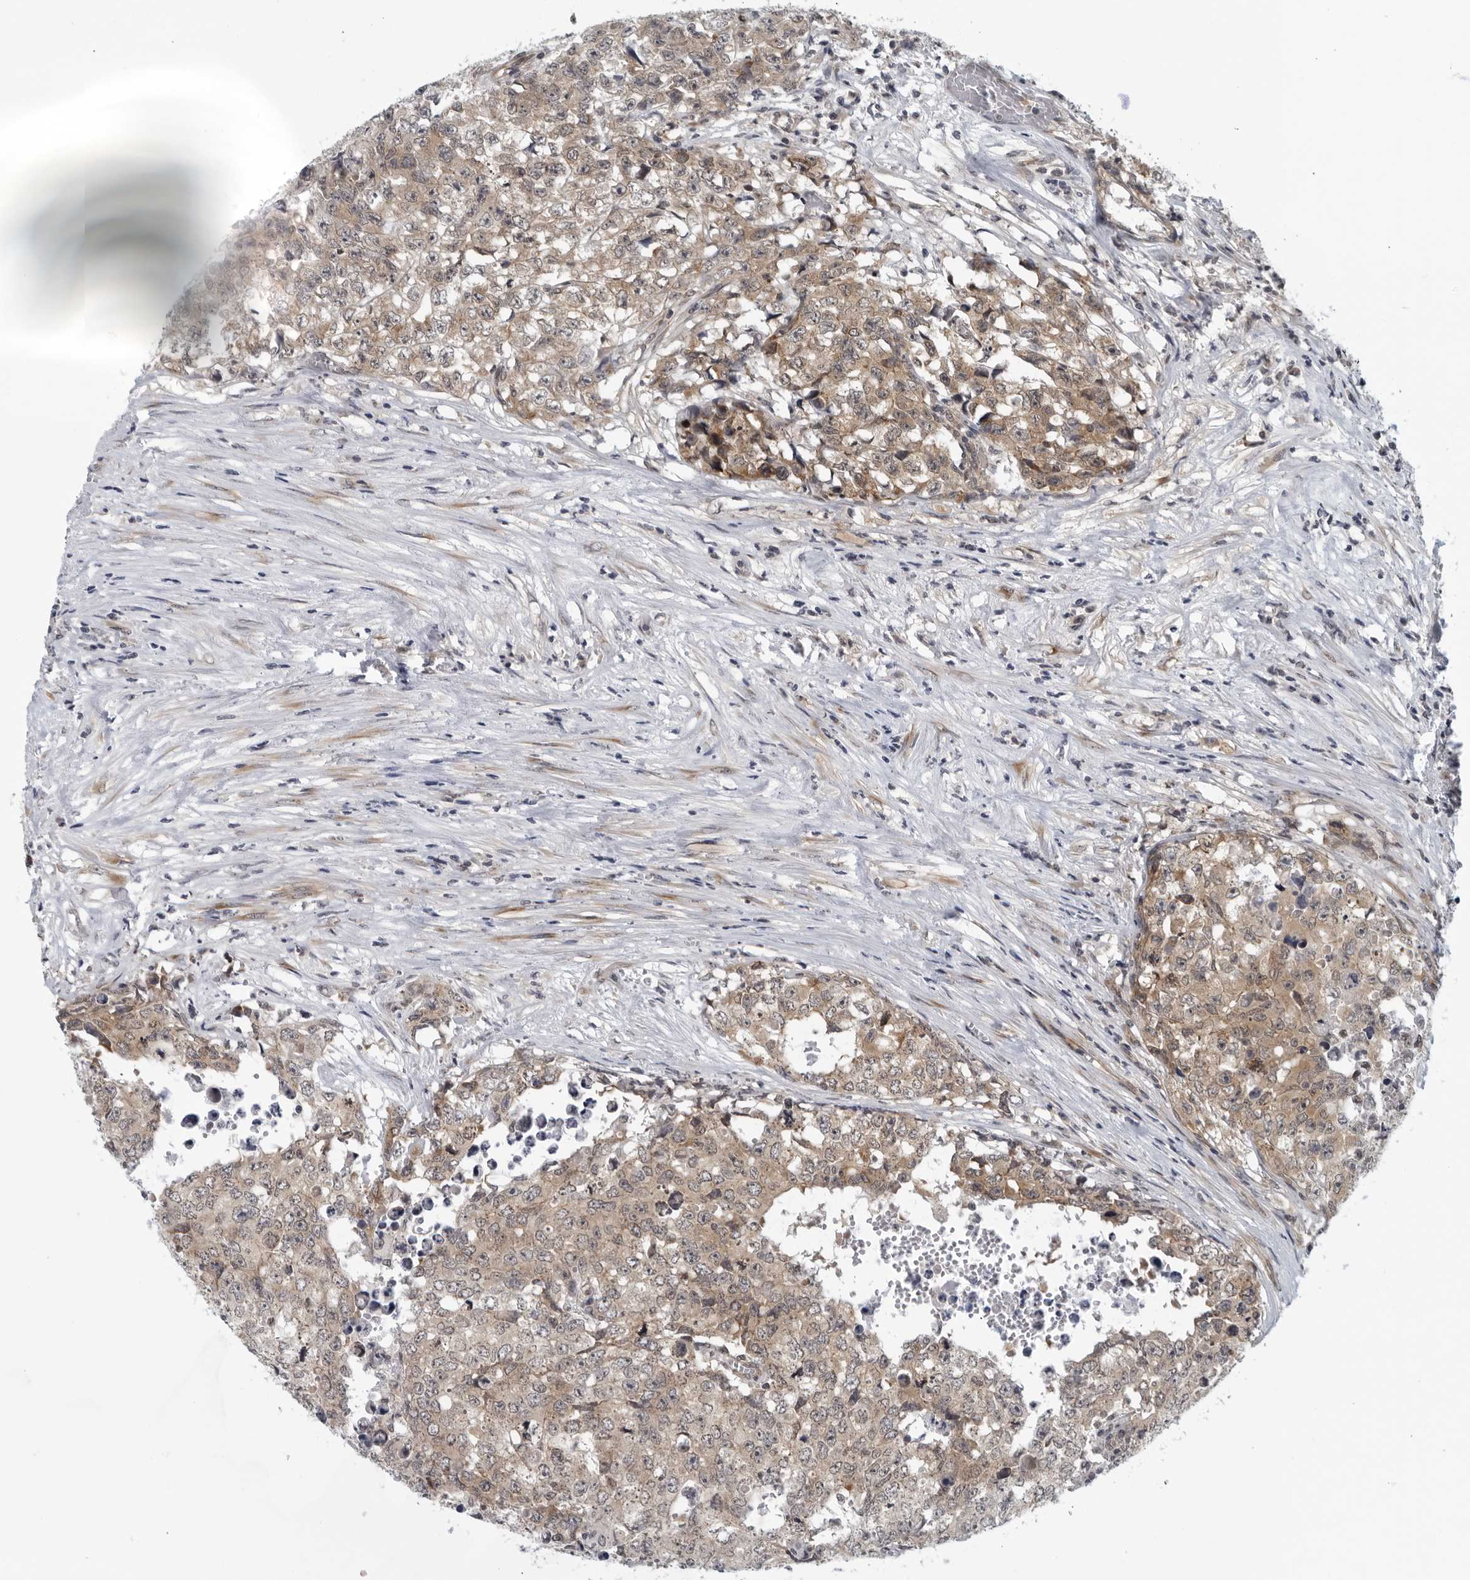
{"staining": {"intensity": "weak", "quantity": ">75%", "location": "cytoplasmic/membranous,nuclear"}, "tissue": "testis cancer", "cell_type": "Tumor cells", "image_type": "cancer", "snomed": [{"axis": "morphology", "description": "Carcinoma, Embryonal, NOS"}, {"axis": "topography", "description": "Testis"}], "caption": "IHC staining of testis cancer, which displays low levels of weak cytoplasmic/membranous and nuclear positivity in approximately >75% of tumor cells indicating weak cytoplasmic/membranous and nuclear protein positivity. The staining was performed using DAB (brown) for protein detection and nuclei were counterstained in hematoxylin (blue).", "gene": "RC3H1", "patient": {"sex": "male", "age": 28}}